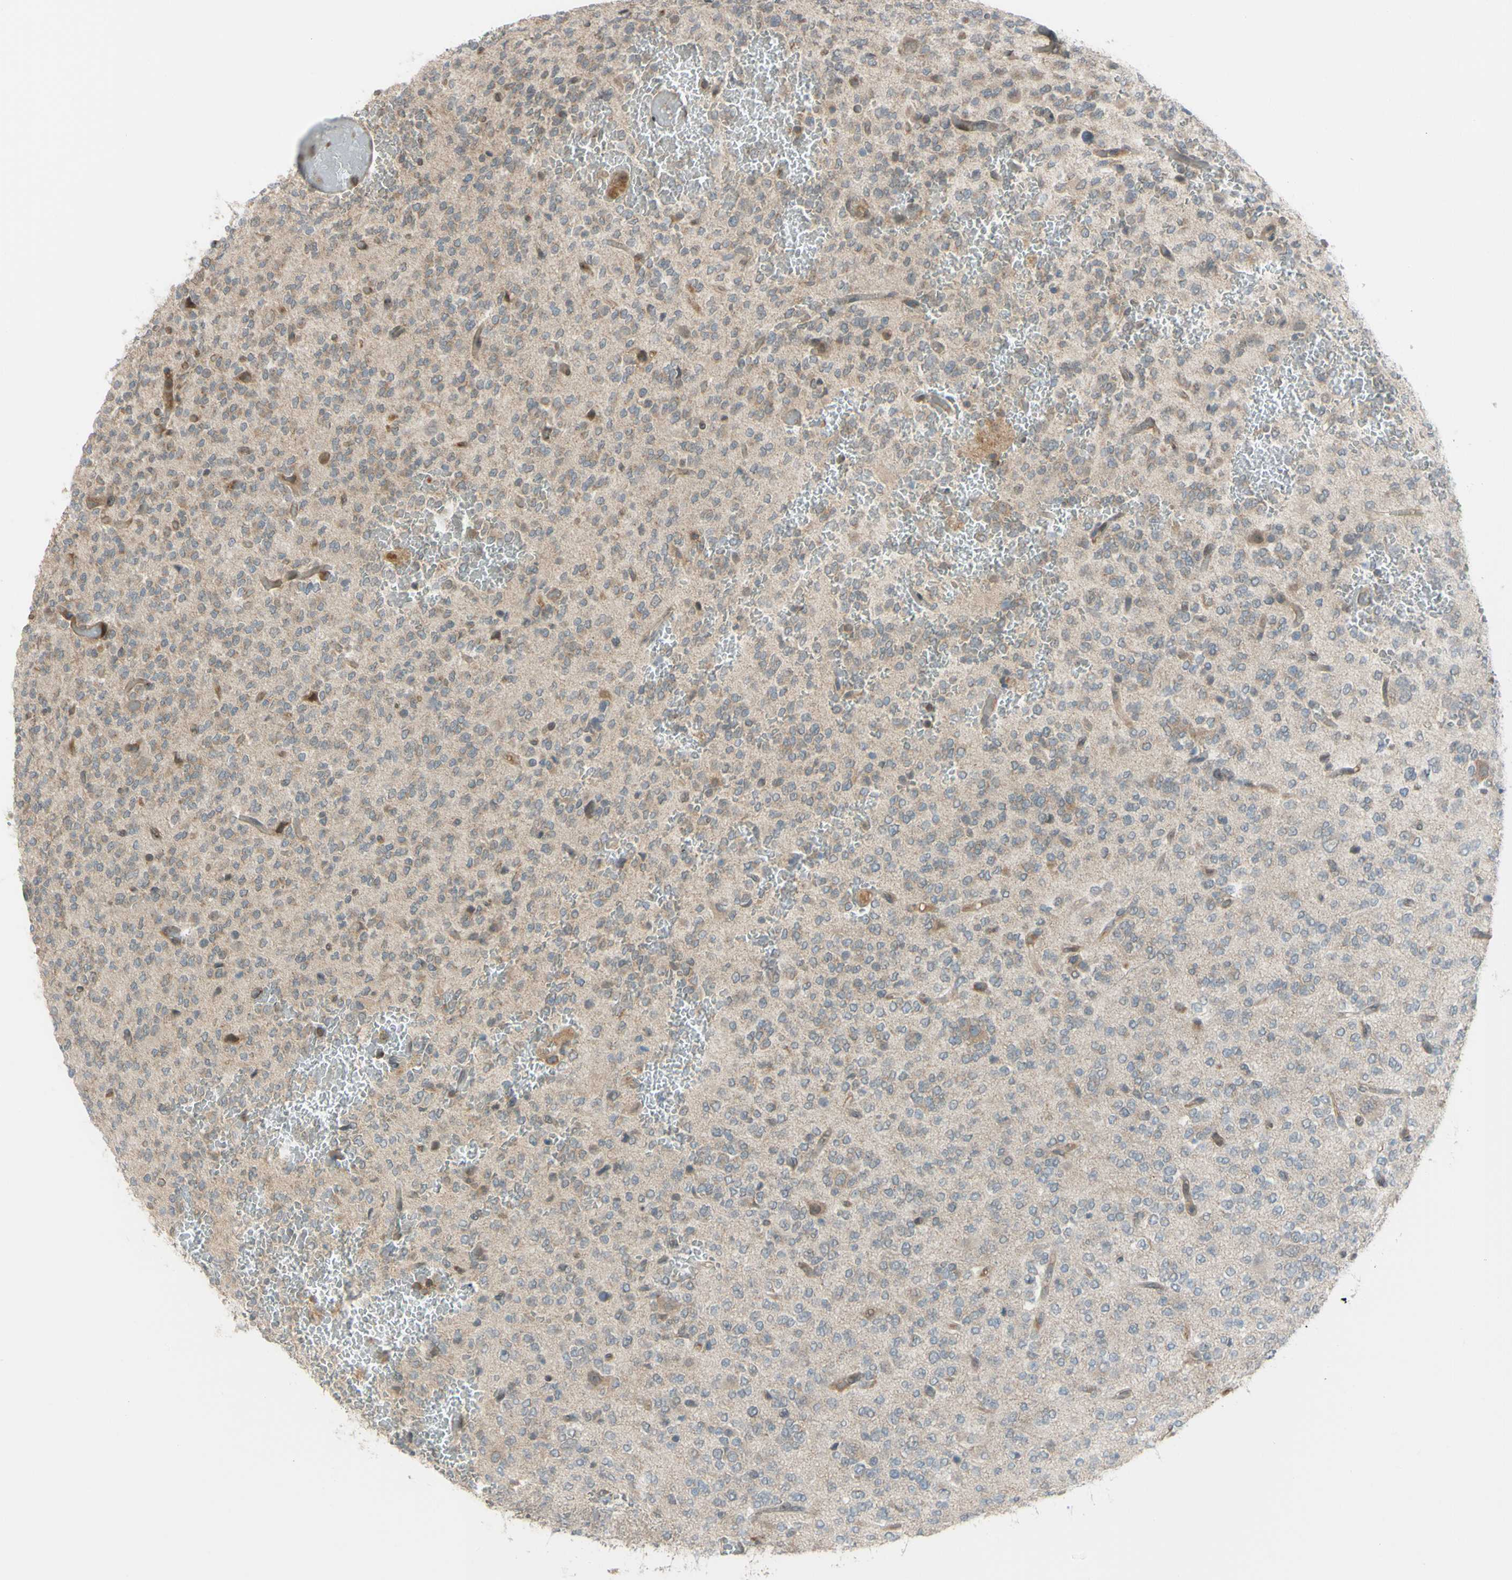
{"staining": {"intensity": "weak", "quantity": "<25%", "location": "cytoplasmic/membranous"}, "tissue": "glioma", "cell_type": "Tumor cells", "image_type": "cancer", "snomed": [{"axis": "morphology", "description": "Glioma, malignant, Low grade"}, {"axis": "topography", "description": "Brain"}], "caption": "An image of human malignant low-grade glioma is negative for staining in tumor cells. (Brightfield microscopy of DAB IHC at high magnification).", "gene": "FLII", "patient": {"sex": "male", "age": 38}}